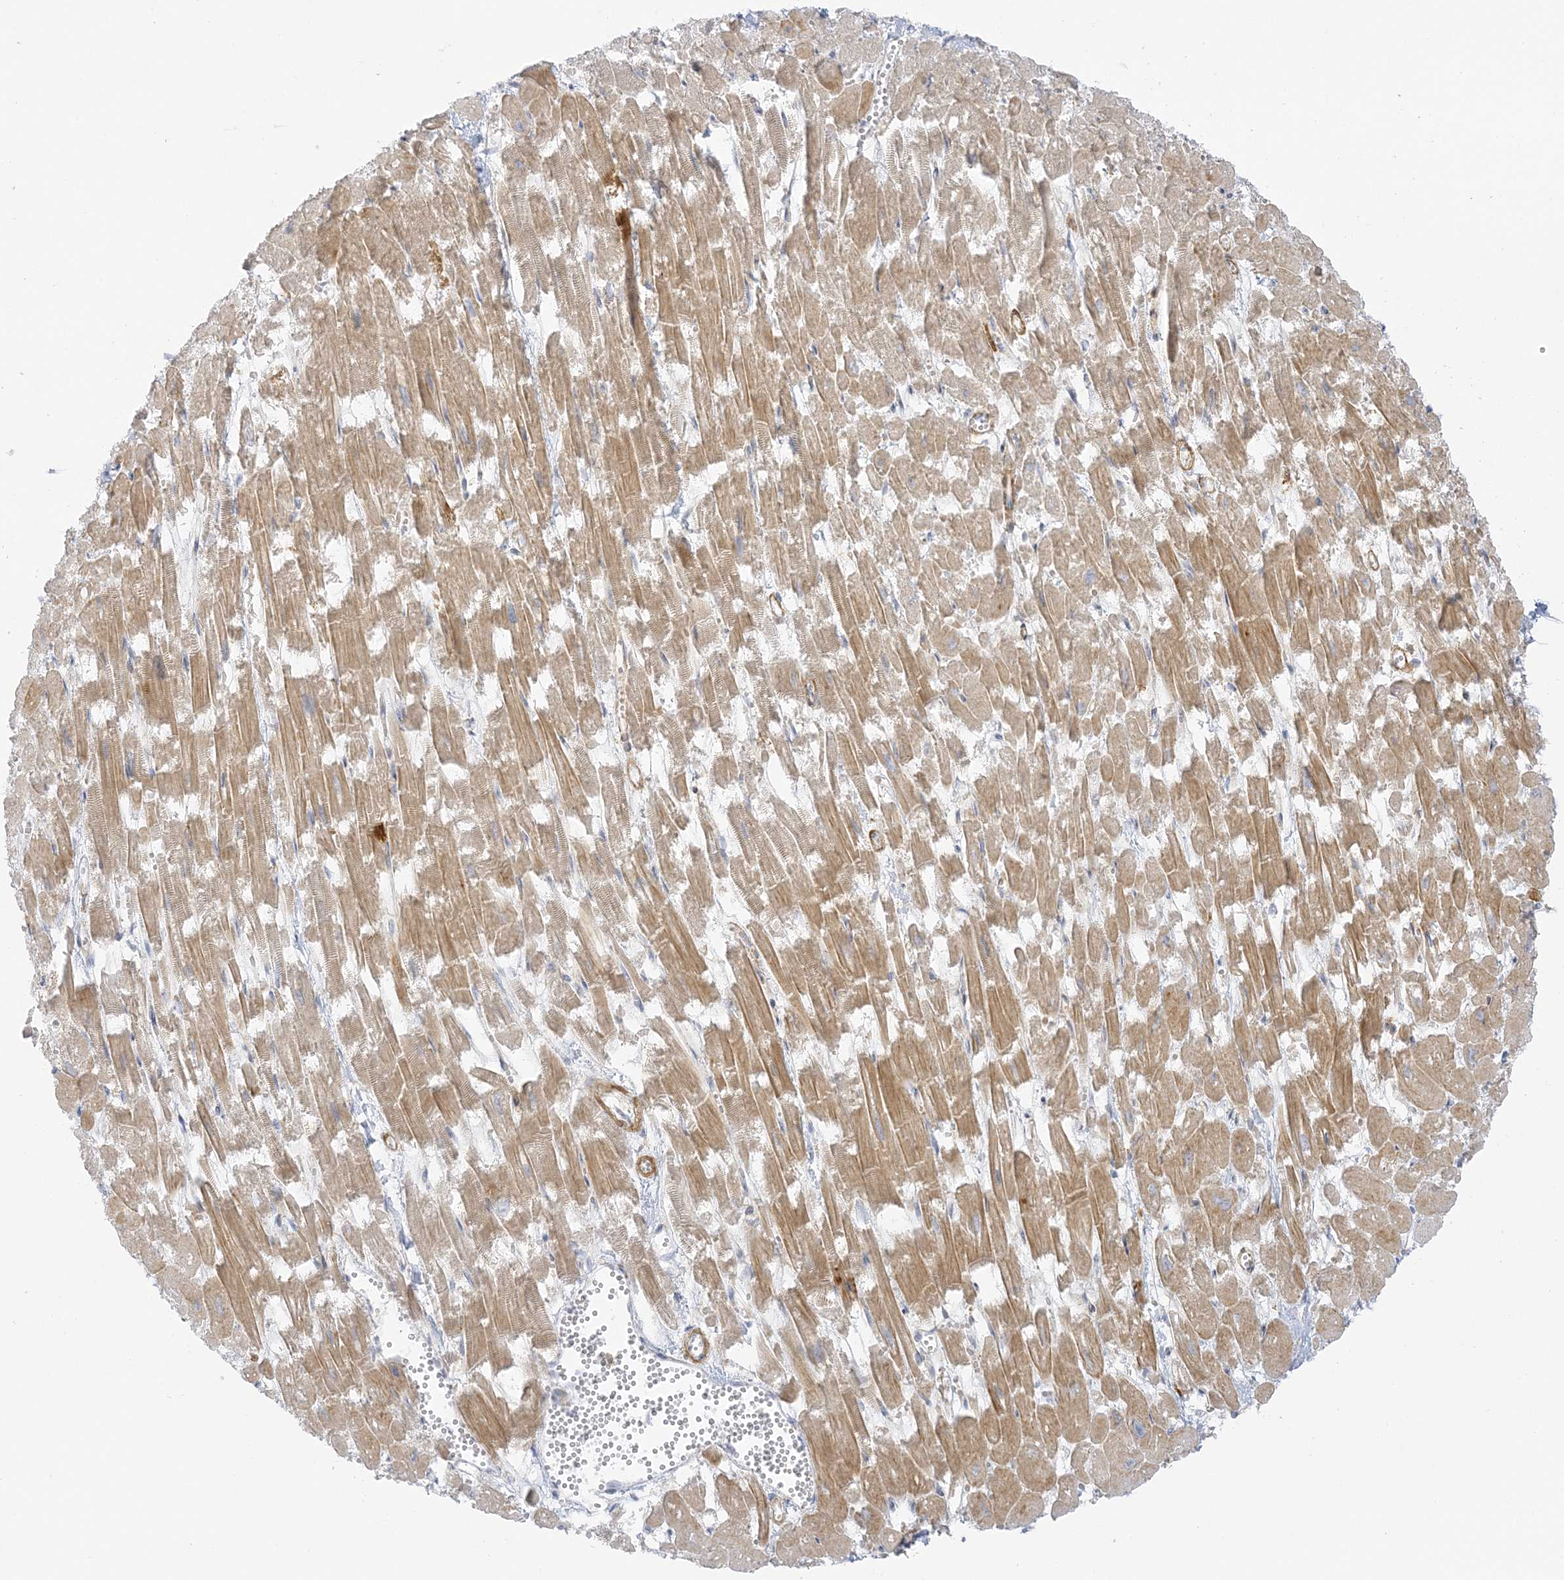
{"staining": {"intensity": "moderate", "quantity": "25%-75%", "location": "cytoplasmic/membranous"}, "tissue": "heart muscle", "cell_type": "Cardiomyocytes", "image_type": "normal", "snomed": [{"axis": "morphology", "description": "Normal tissue, NOS"}, {"axis": "topography", "description": "Heart"}], "caption": "A micrograph of human heart muscle stained for a protein shows moderate cytoplasmic/membranous brown staining in cardiomyocytes. The staining was performed using DAB (3,3'-diaminobenzidine), with brown indicating positive protein expression. Nuclei are stained blue with hematoxylin.", "gene": "ICMT", "patient": {"sex": "male", "age": 54}}